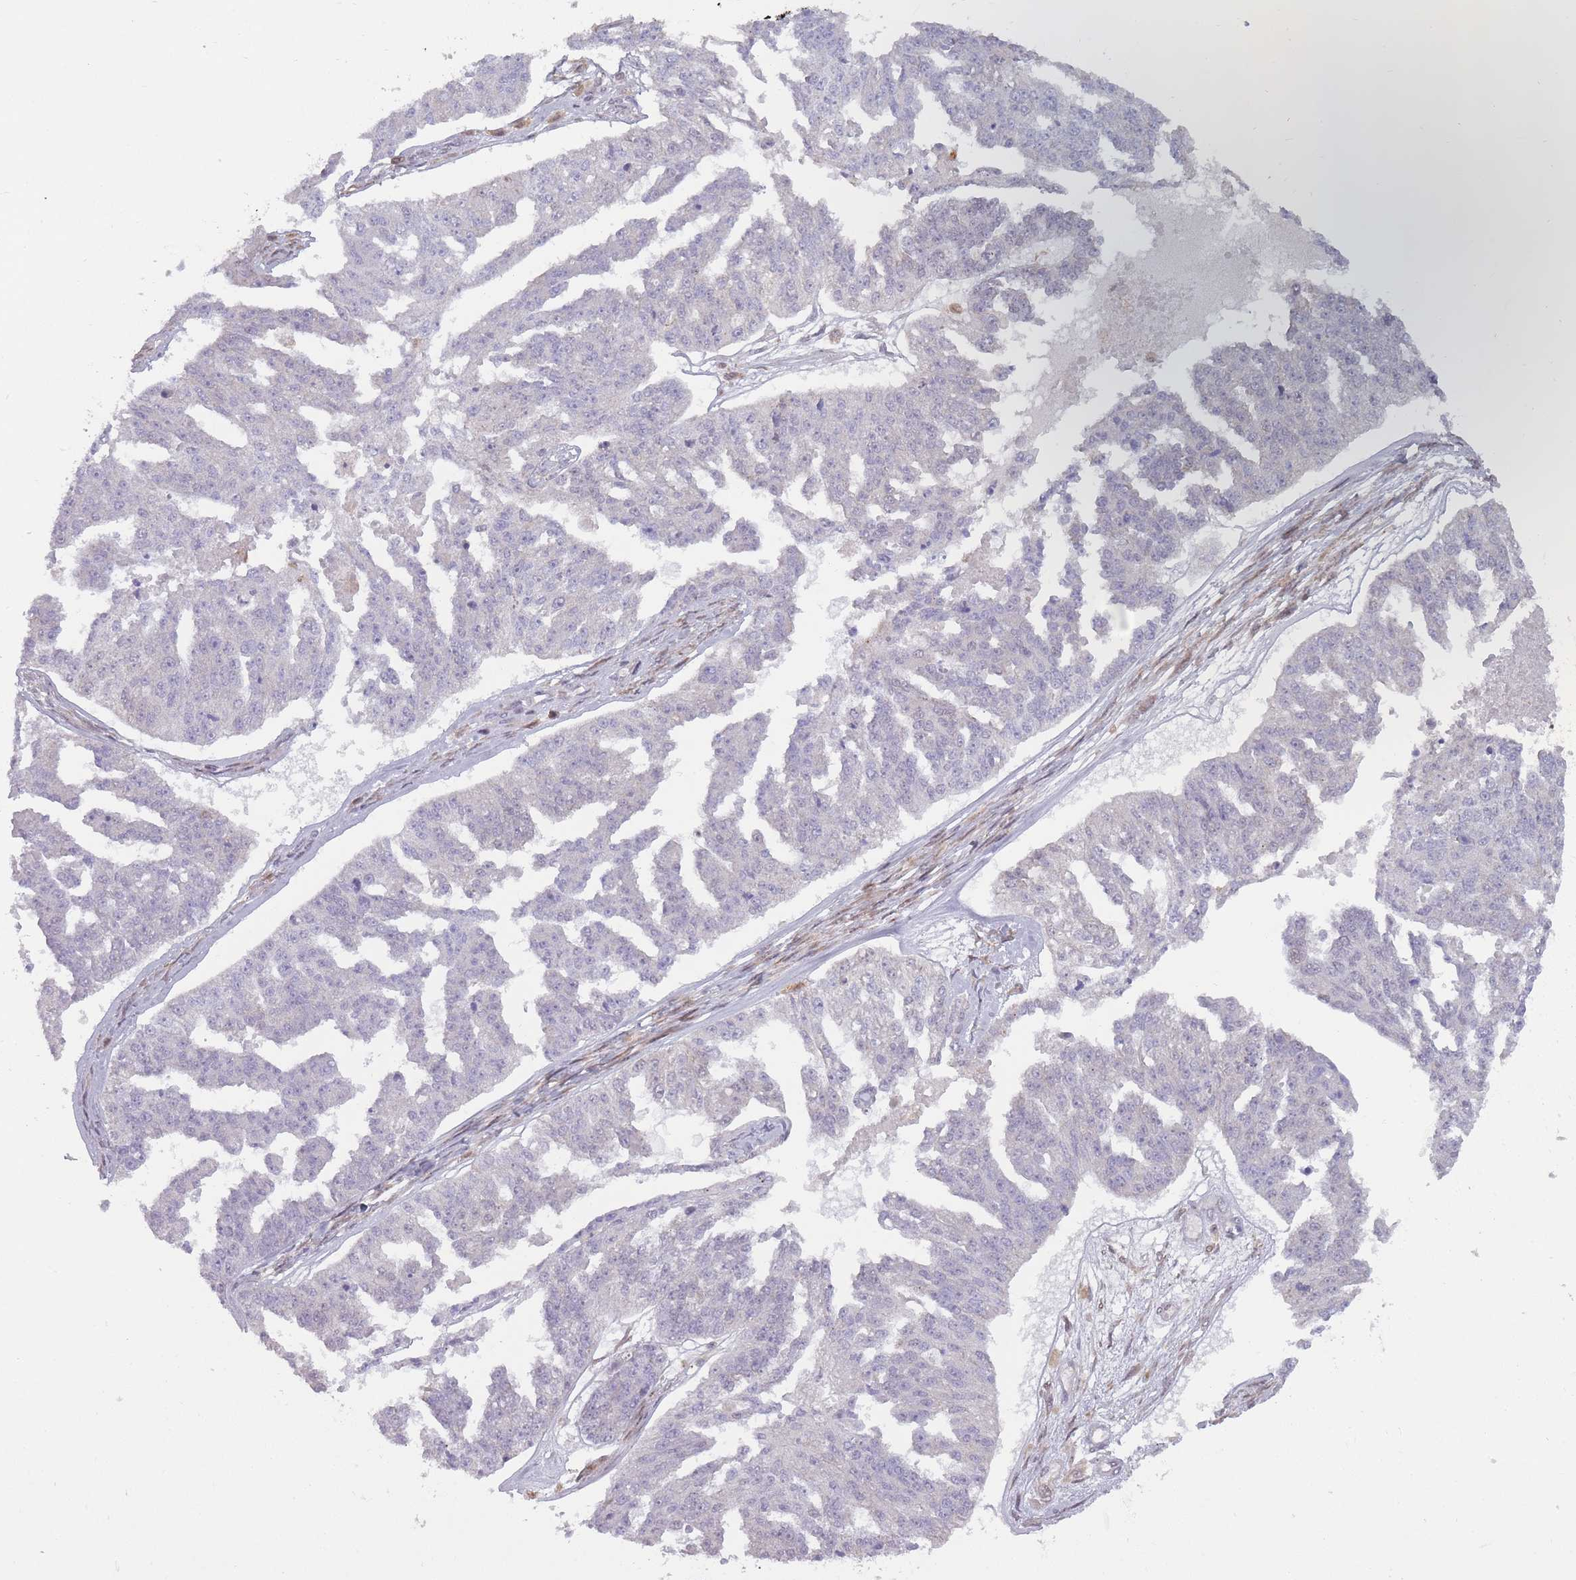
{"staining": {"intensity": "negative", "quantity": "none", "location": "none"}, "tissue": "ovarian cancer", "cell_type": "Tumor cells", "image_type": "cancer", "snomed": [{"axis": "morphology", "description": "Cystadenocarcinoma, serous, NOS"}, {"axis": "topography", "description": "Ovary"}], "caption": "DAB immunohistochemical staining of ovarian cancer displays no significant staining in tumor cells.", "gene": "LGALS9", "patient": {"sex": "female", "age": 58}}